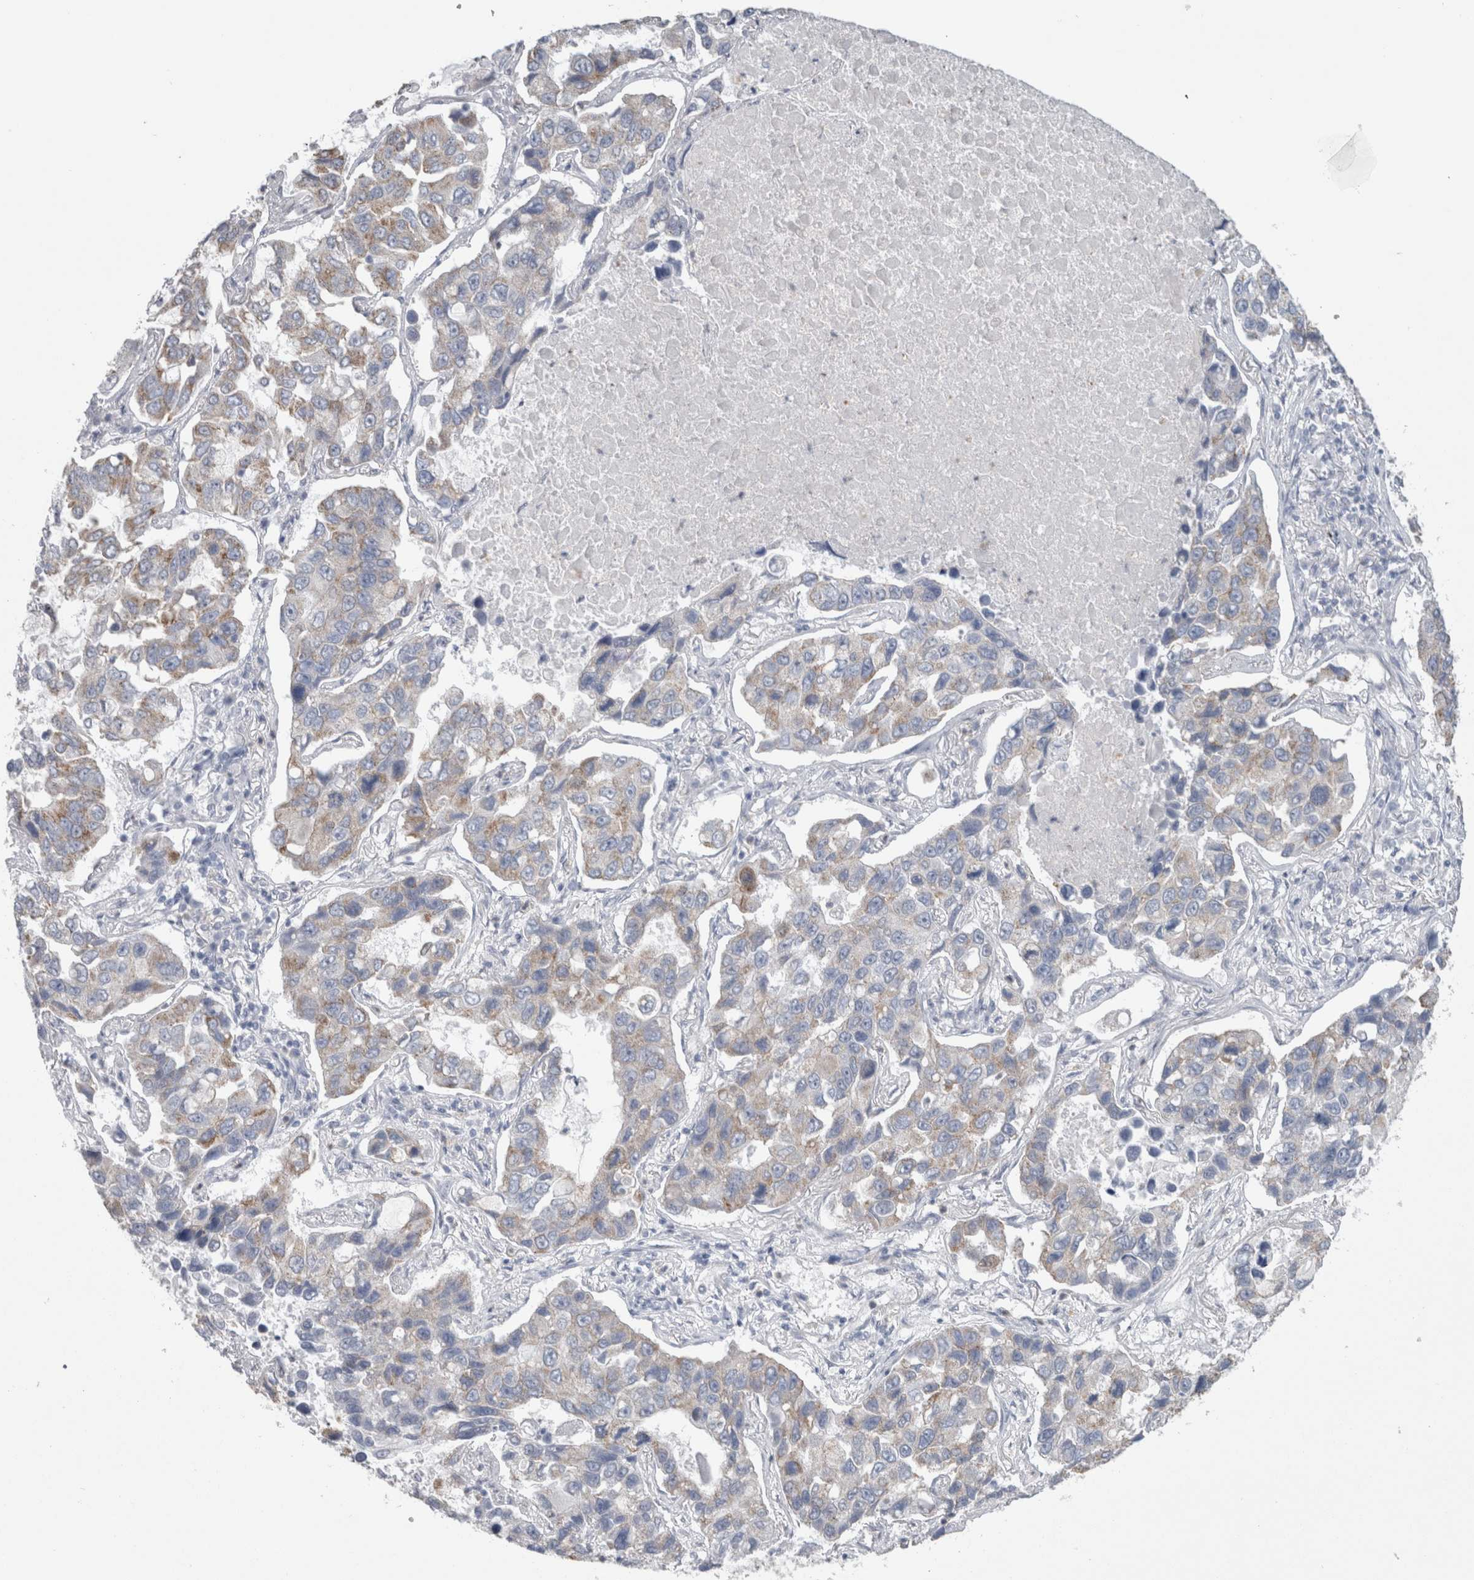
{"staining": {"intensity": "weak", "quantity": "25%-75%", "location": "cytoplasmic/membranous"}, "tissue": "lung cancer", "cell_type": "Tumor cells", "image_type": "cancer", "snomed": [{"axis": "morphology", "description": "Adenocarcinoma, NOS"}, {"axis": "topography", "description": "Lung"}], "caption": "Immunohistochemical staining of lung cancer displays low levels of weak cytoplasmic/membranous staining in about 25%-75% of tumor cells.", "gene": "PLIN1", "patient": {"sex": "male", "age": 64}}